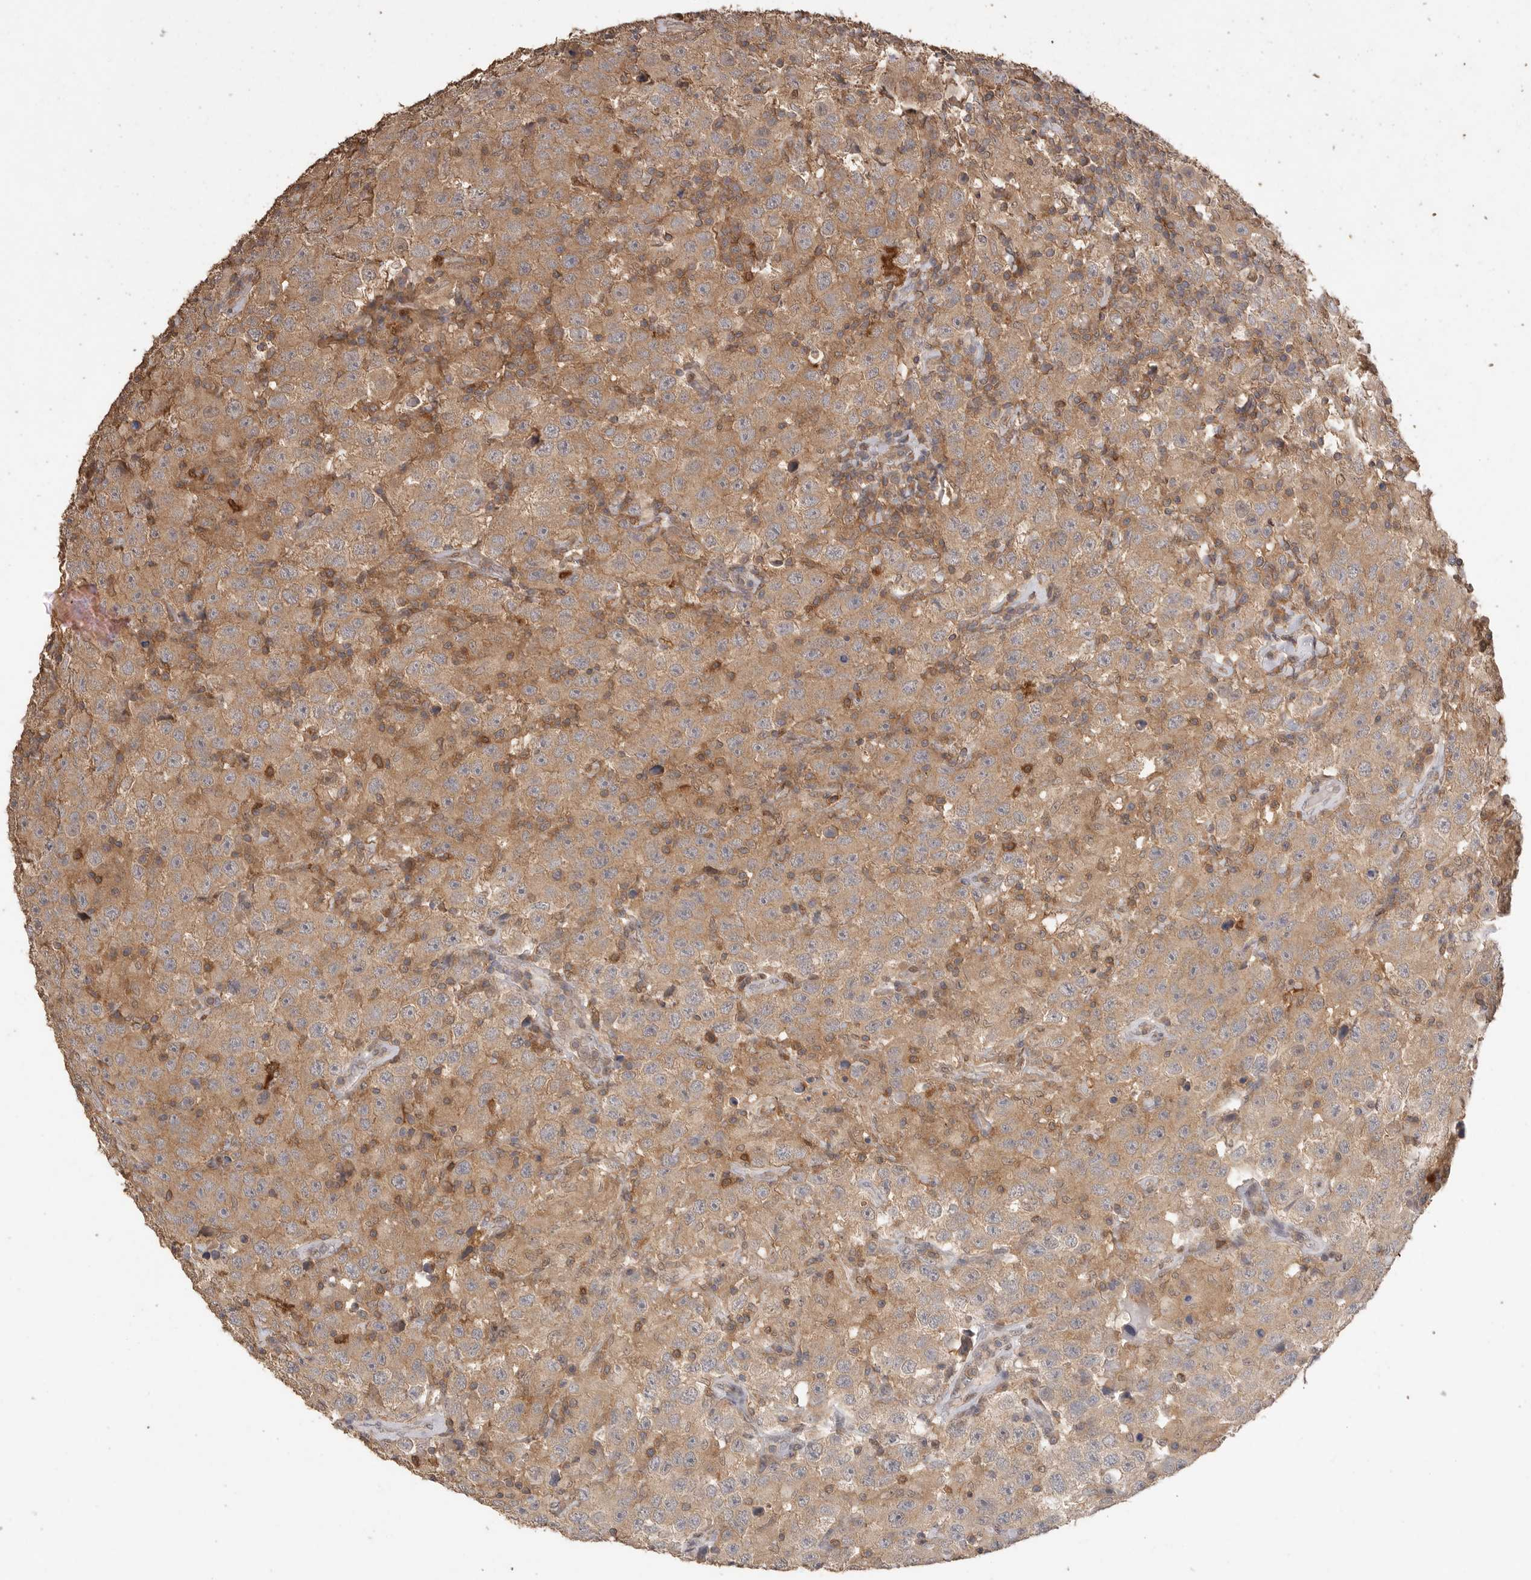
{"staining": {"intensity": "moderate", "quantity": ">75%", "location": "cytoplasmic/membranous"}, "tissue": "testis cancer", "cell_type": "Tumor cells", "image_type": "cancer", "snomed": [{"axis": "morphology", "description": "Seminoma, NOS"}, {"axis": "topography", "description": "Testis"}], "caption": "Testis seminoma stained with a brown dye demonstrates moderate cytoplasmic/membranous positive staining in about >75% of tumor cells.", "gene": "MAP2K1", "patient": {"sex": "male", "age": 41}}